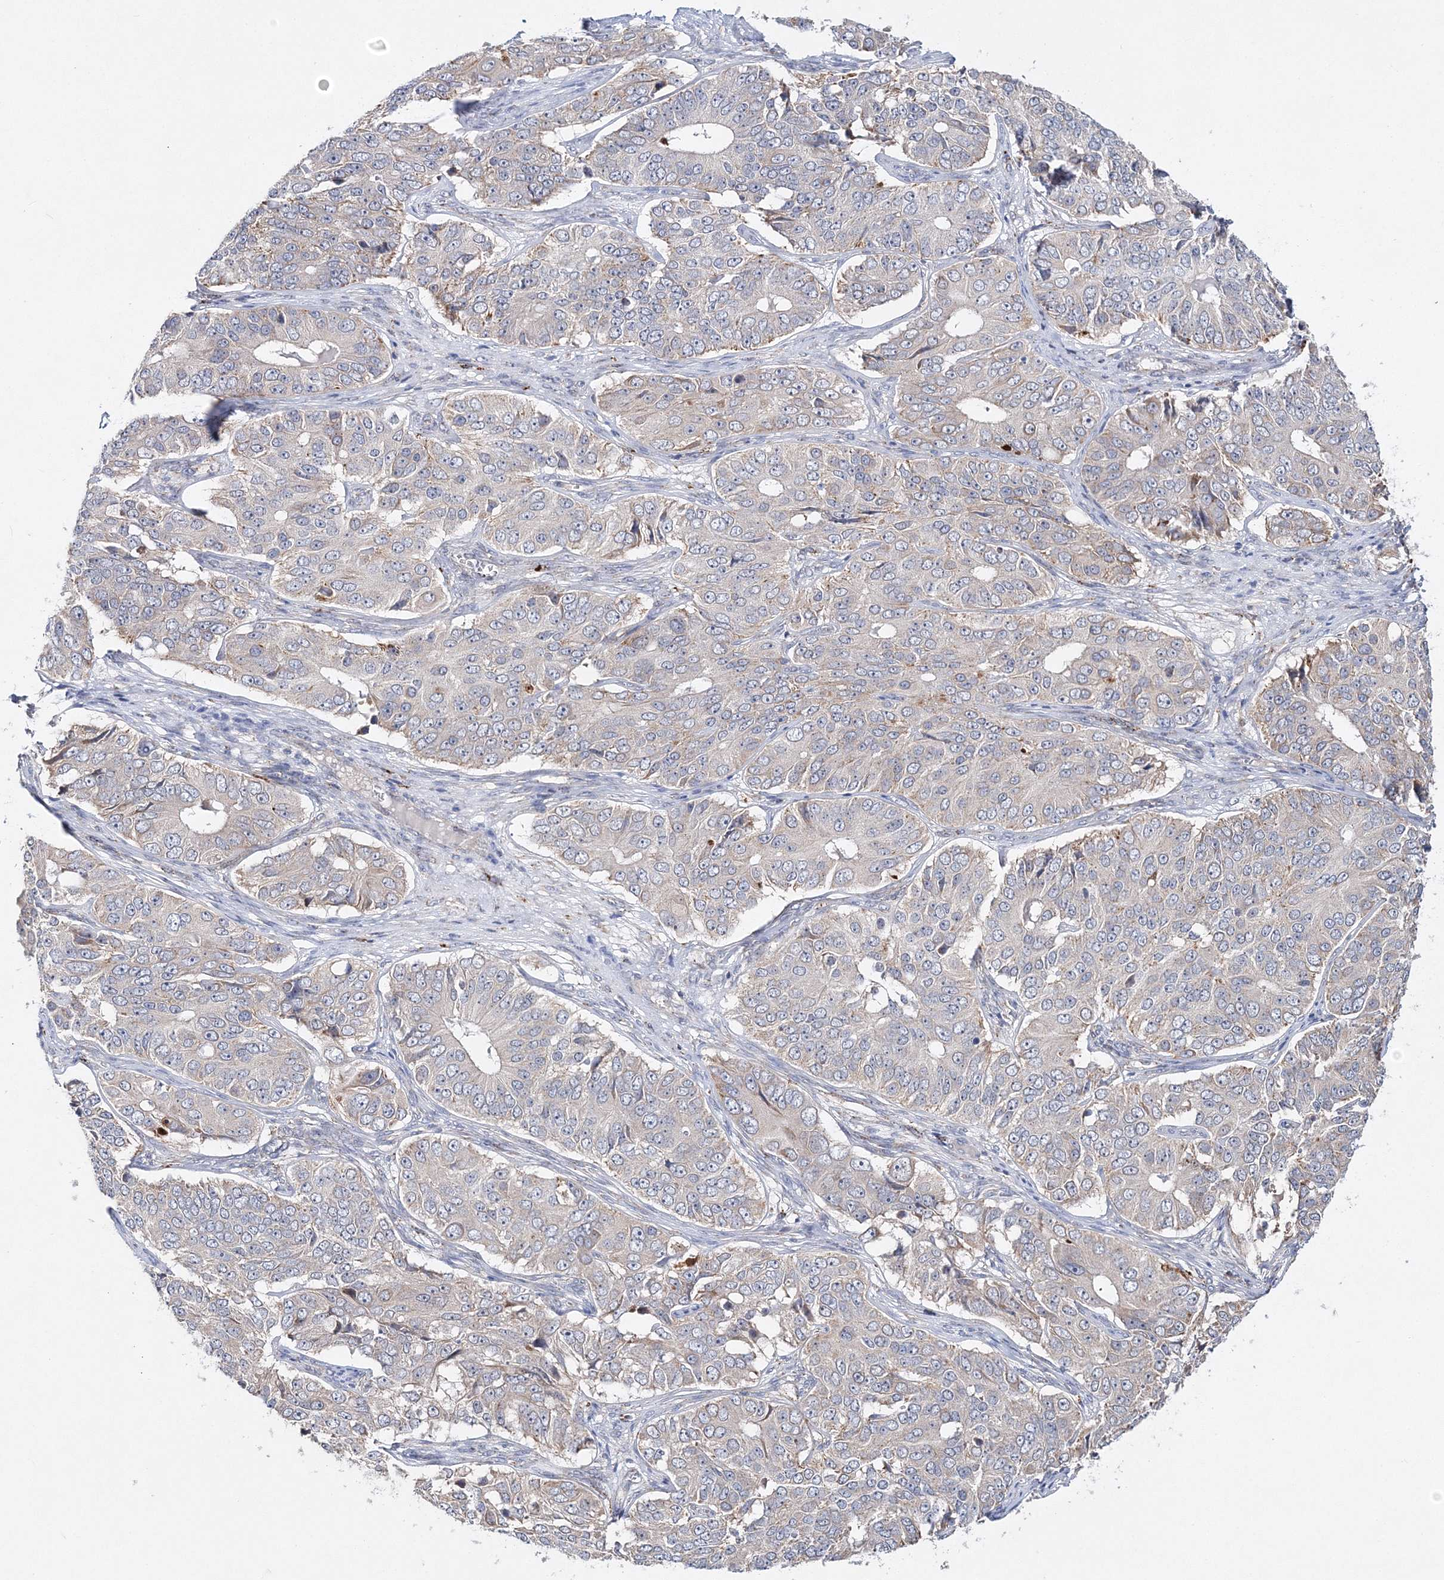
{"staining": {"intensity": "negative", "quantity": "none", "location": "none"}, "tissue": "ovarian cancer", "cell_type": "Tumor cells", "image_type": "cancer", "snomed": [{"axis": "morphology", "description": "Carcinoma, endometroid"}, {"axis": "topography", "description": "Ovary"}], "caption": "This is an immunohistochemistry micrograph of human ovarian cancer. There is no positivity in tumor cells.", "gene": "C3orf38", "patient": {"sex": "female", "age": 51}}